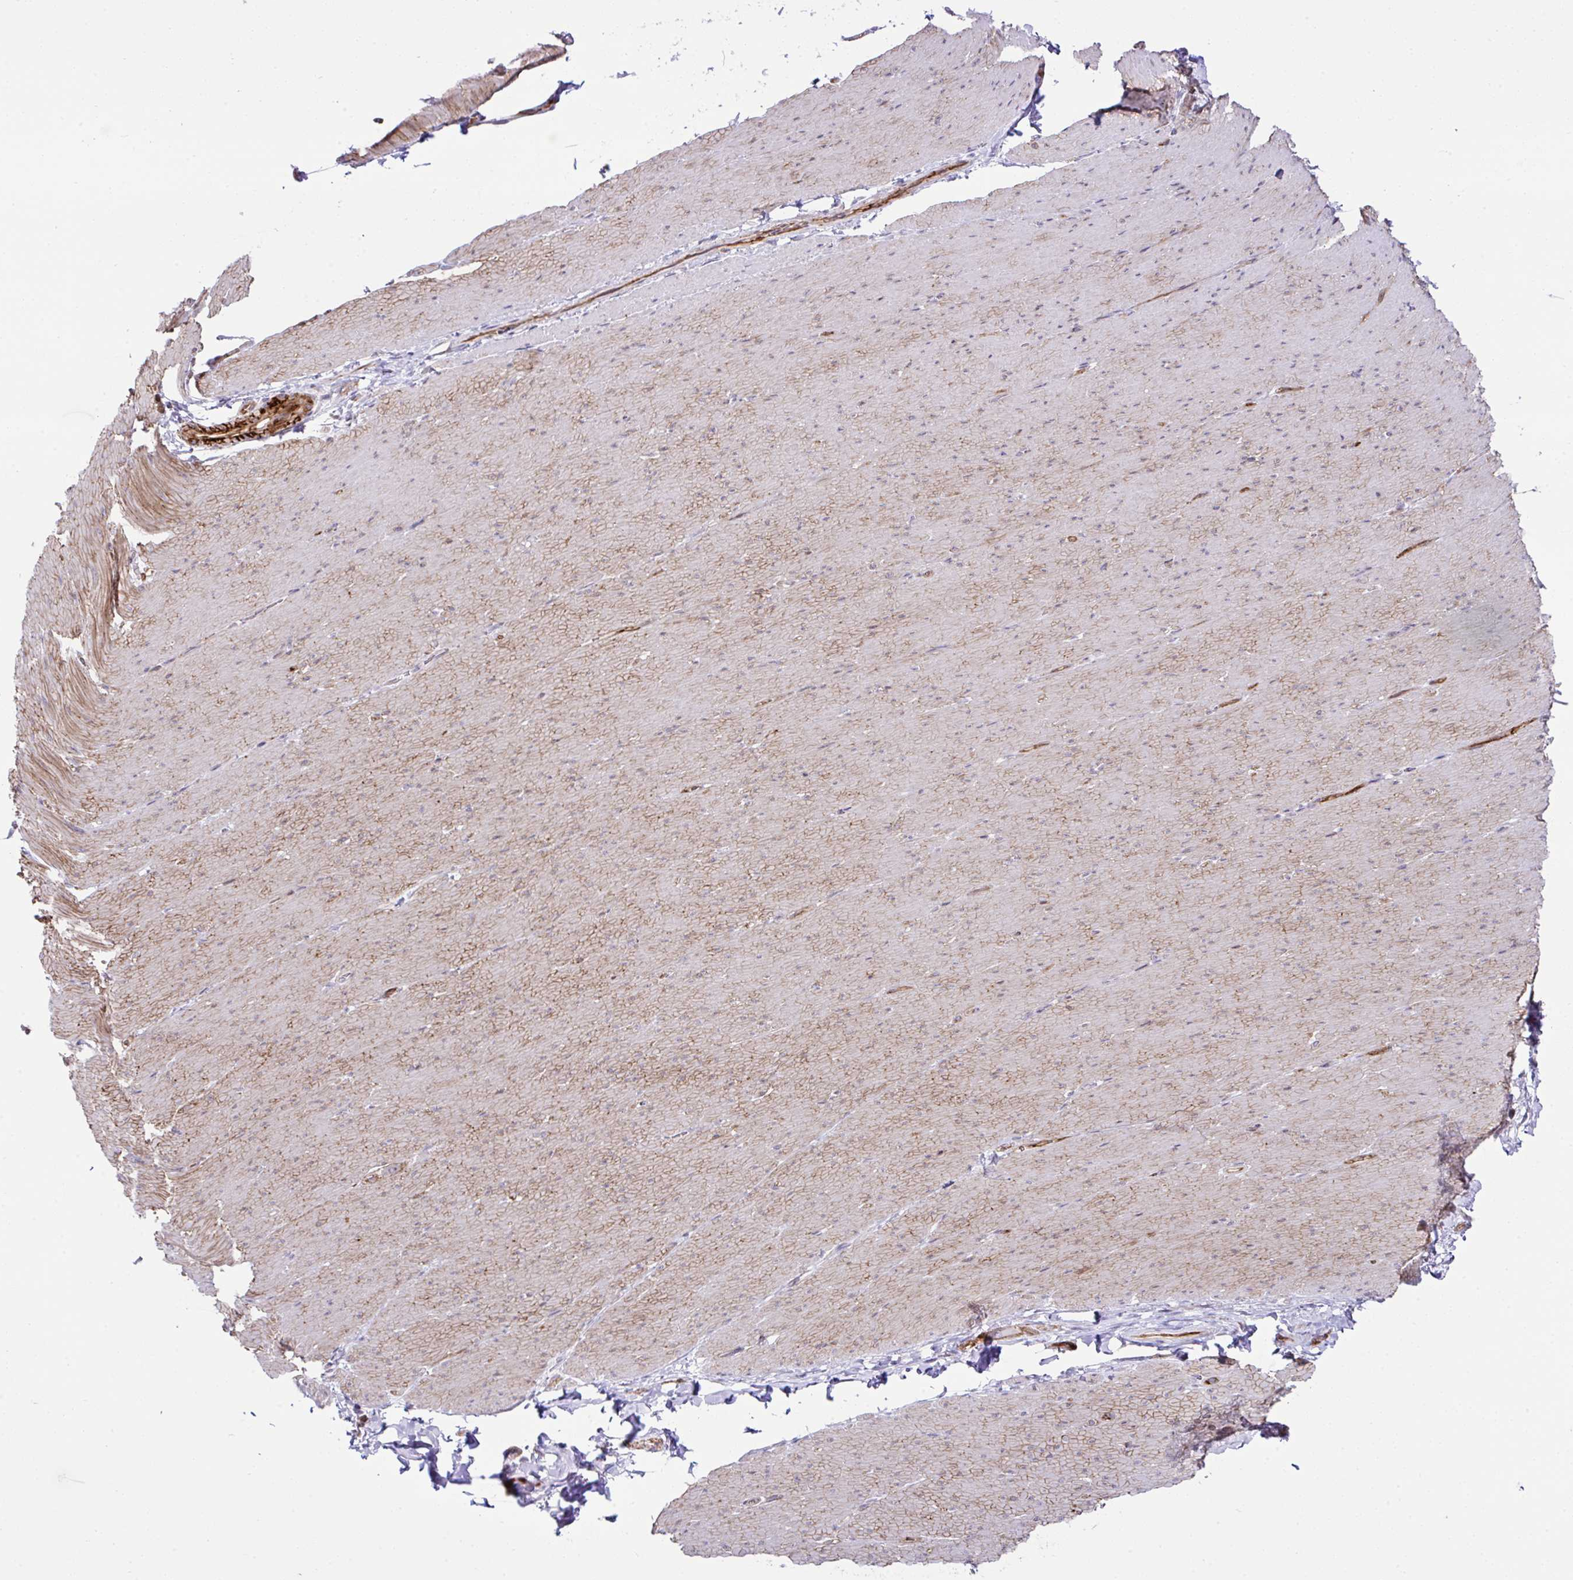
{"staining": {"intensity": "weak", "quantity": "<25%", "location": "cytoplasmic/membranous"}, "tissue": "smooth muscle", "cell_type": "Smooth muscle cells", "image_type": "normal", "snomed": [{"axis": "morphology", "description": "Normal tissue, NOS"}, {"axis": "topography", "description": "Smooth muscle"}, {"axis": "topography", "description": "Rectum"}], "caption": "The immunohistochemistry (IHC) micrograph has no significant staining in smooth muscle cells of smooth muscle.", "gene": "FBXO34", "patient": {"sex": "male", "age": 53}}